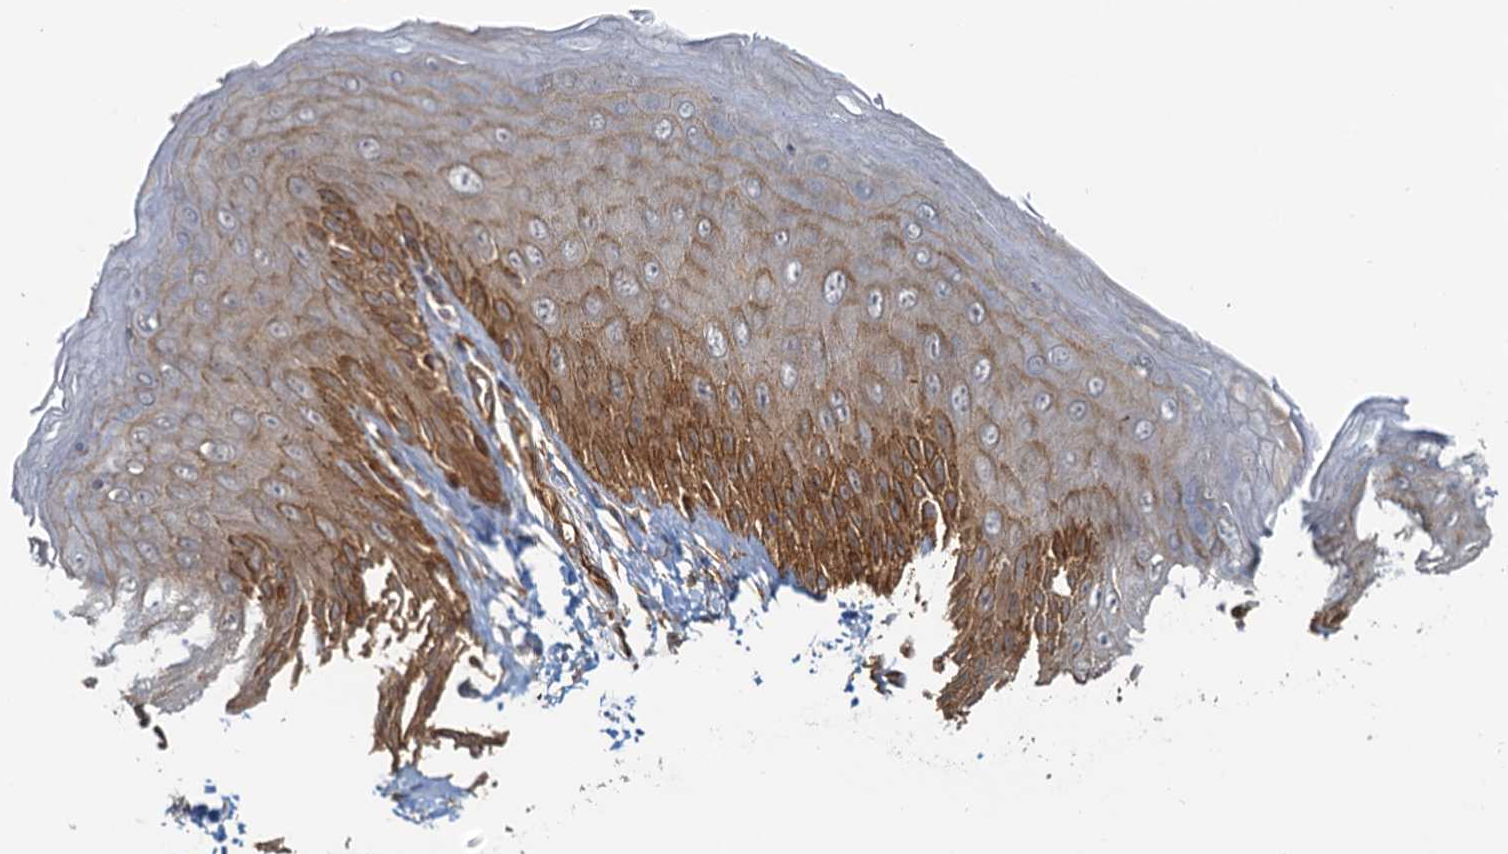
{"staining": {"intensity": "strong", "quantity": ">75%", "location": "cytoplasmic/membranous"}, "tissue": "skin", "cell_type": "Epidermal cells", "image_type": "normal", "snomed": [{"axis": "morphology", "description": "Normal tissue, NOS"}, {"axis": "topography", "description": "Anal"}], "caption": "IHC of unremarkable skin shows high levels of strong cytoplasmic/membranous positivity in about >75% of epidermal cells. The protein of interest is stained brown, and the nuclei are stained in blue (DAB IHC with brightfield microscopy, high magnification).", "gene": "NIPAL3", "patient": {"sex": "male", "age": 44}}